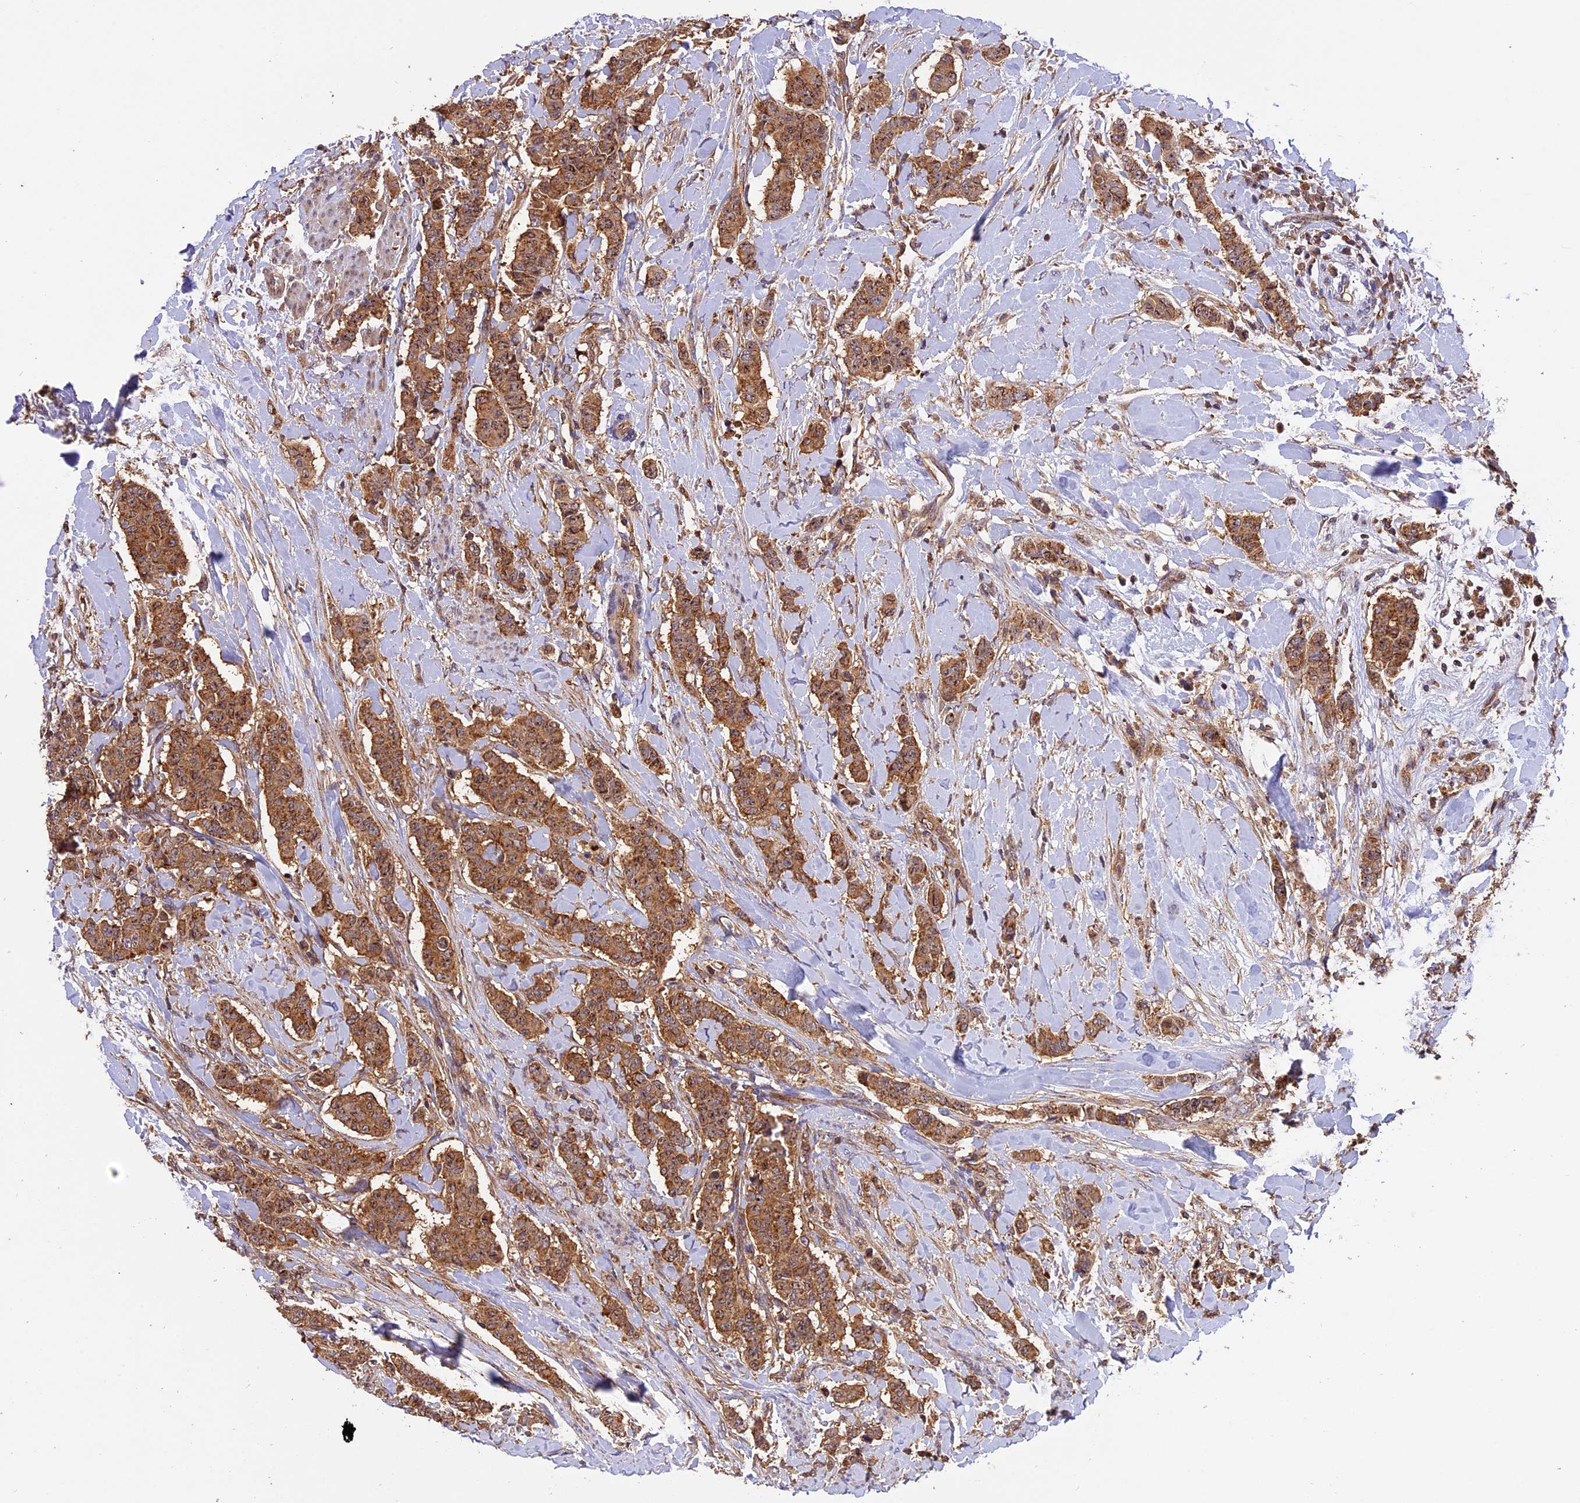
{"staining": {"intensity": "moderate", "quantity": ">75%", "location": "cytoplasmic/membranous"}, "tissue": "breast cancer", "cell_type": "Tumor cells", "image_type": "cancer", "snomed": [{"axis": "morphology", "description": "Duct carcinoma"}, {"axis": "topography", "description": "Breast"}], "caption": "Immunohistochemistry (IHC) of human invasive ductal carcinoma (breast) exhibits medium levels of moderate cytoplasmic/membranous positivity in approximately >75% of tumor cells.", "gene": "PEX3", "patient": {"sex": "female", "age": 40}}